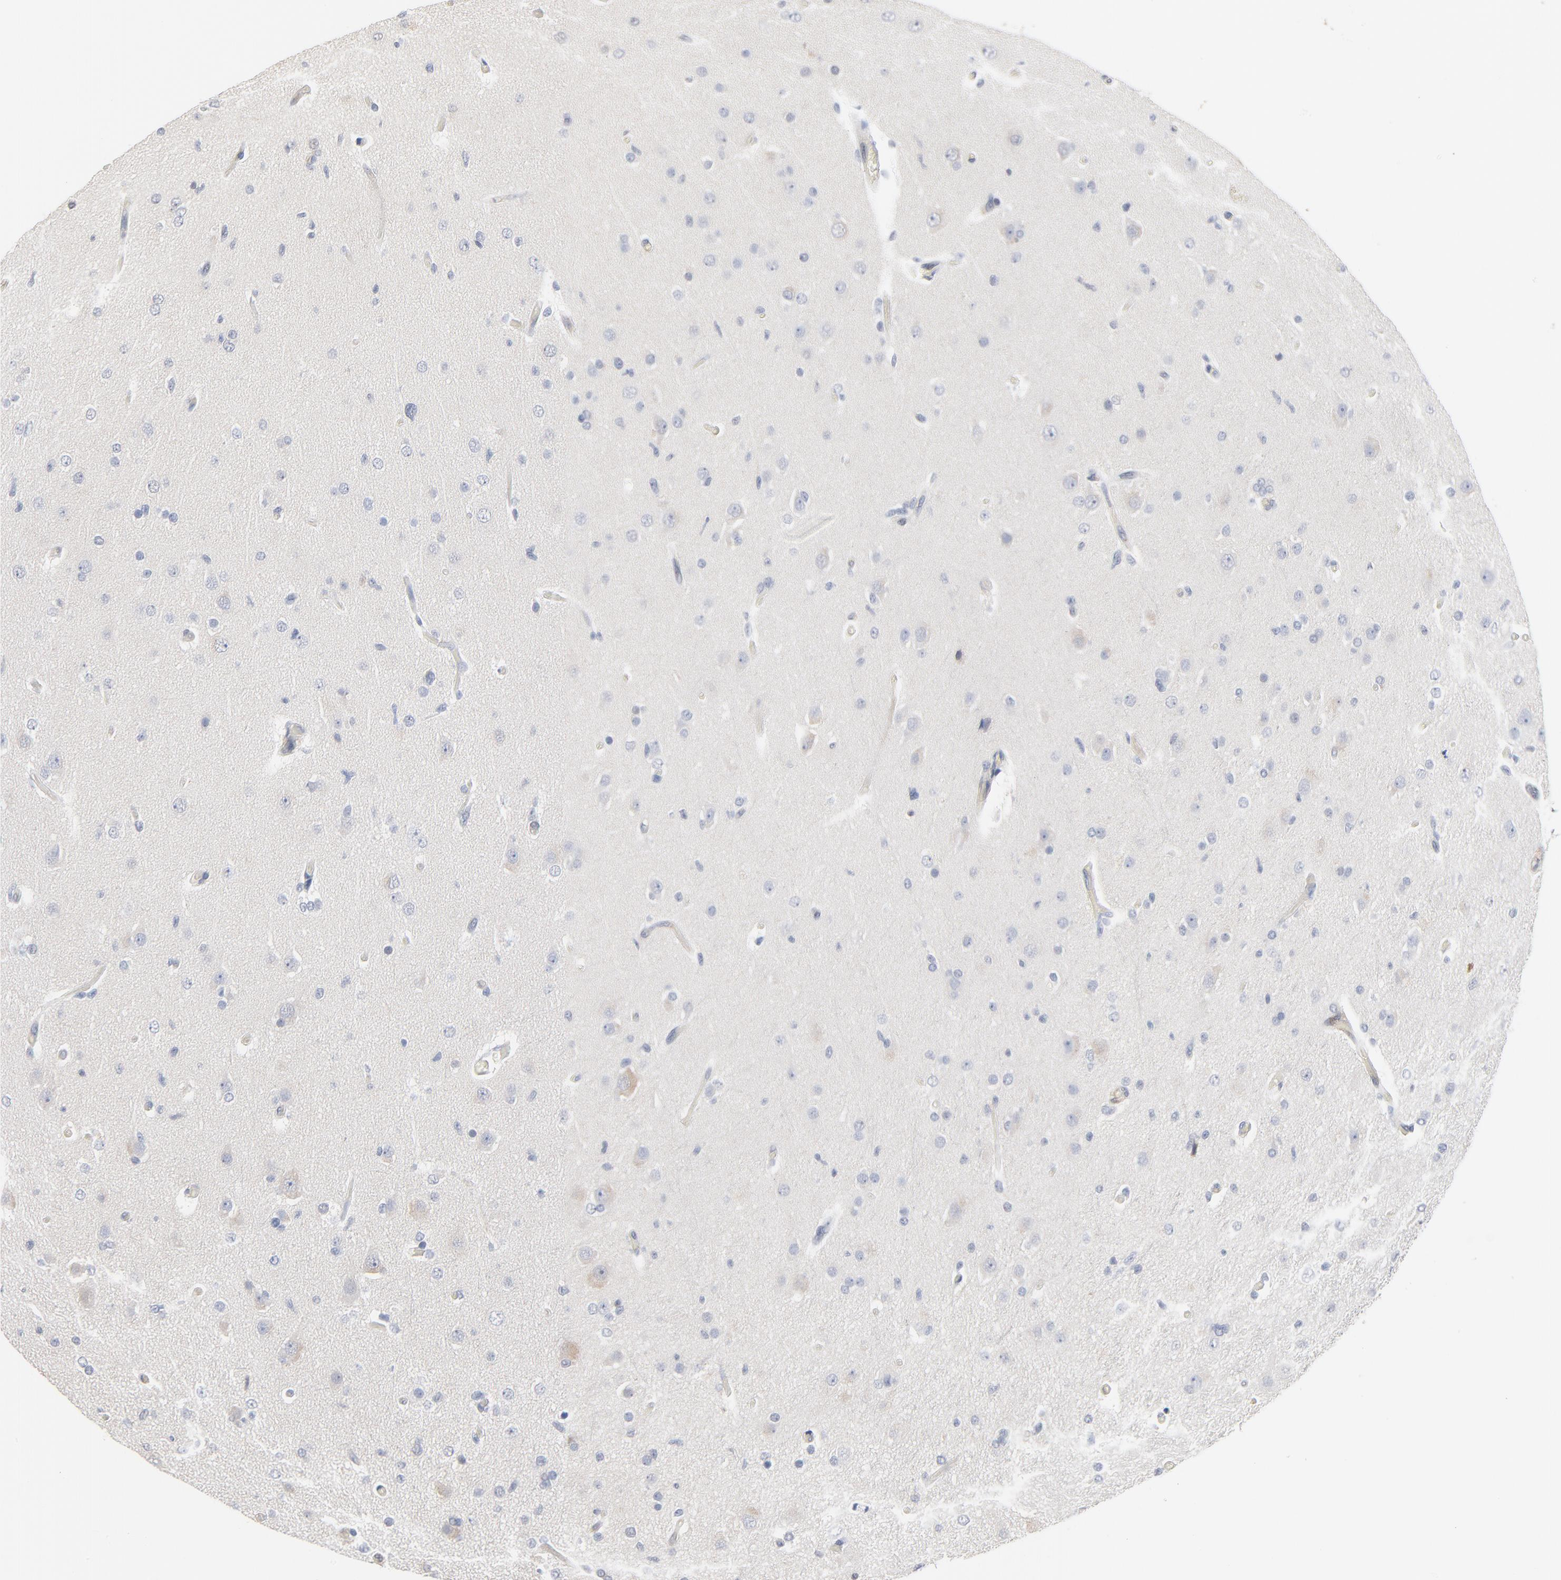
{"staining": {"intensity": "weak", "quantity": "<25%", "location": "cytoplasmic/membranous"}, "tissue": "glioma", "cell_type": "Tumor cells", "image_type": "cancer", "snomed": [{"axis": "morphology", "description": "Glioma, malignant, High grade"}, {"axis": "topography", "description": "Brain"}], "caption": "The image shows no staining of tumor cells in malignant glioma (high-grade).", "gene": "EPCAM", "patient": {"sex": "male", "age": 33}}